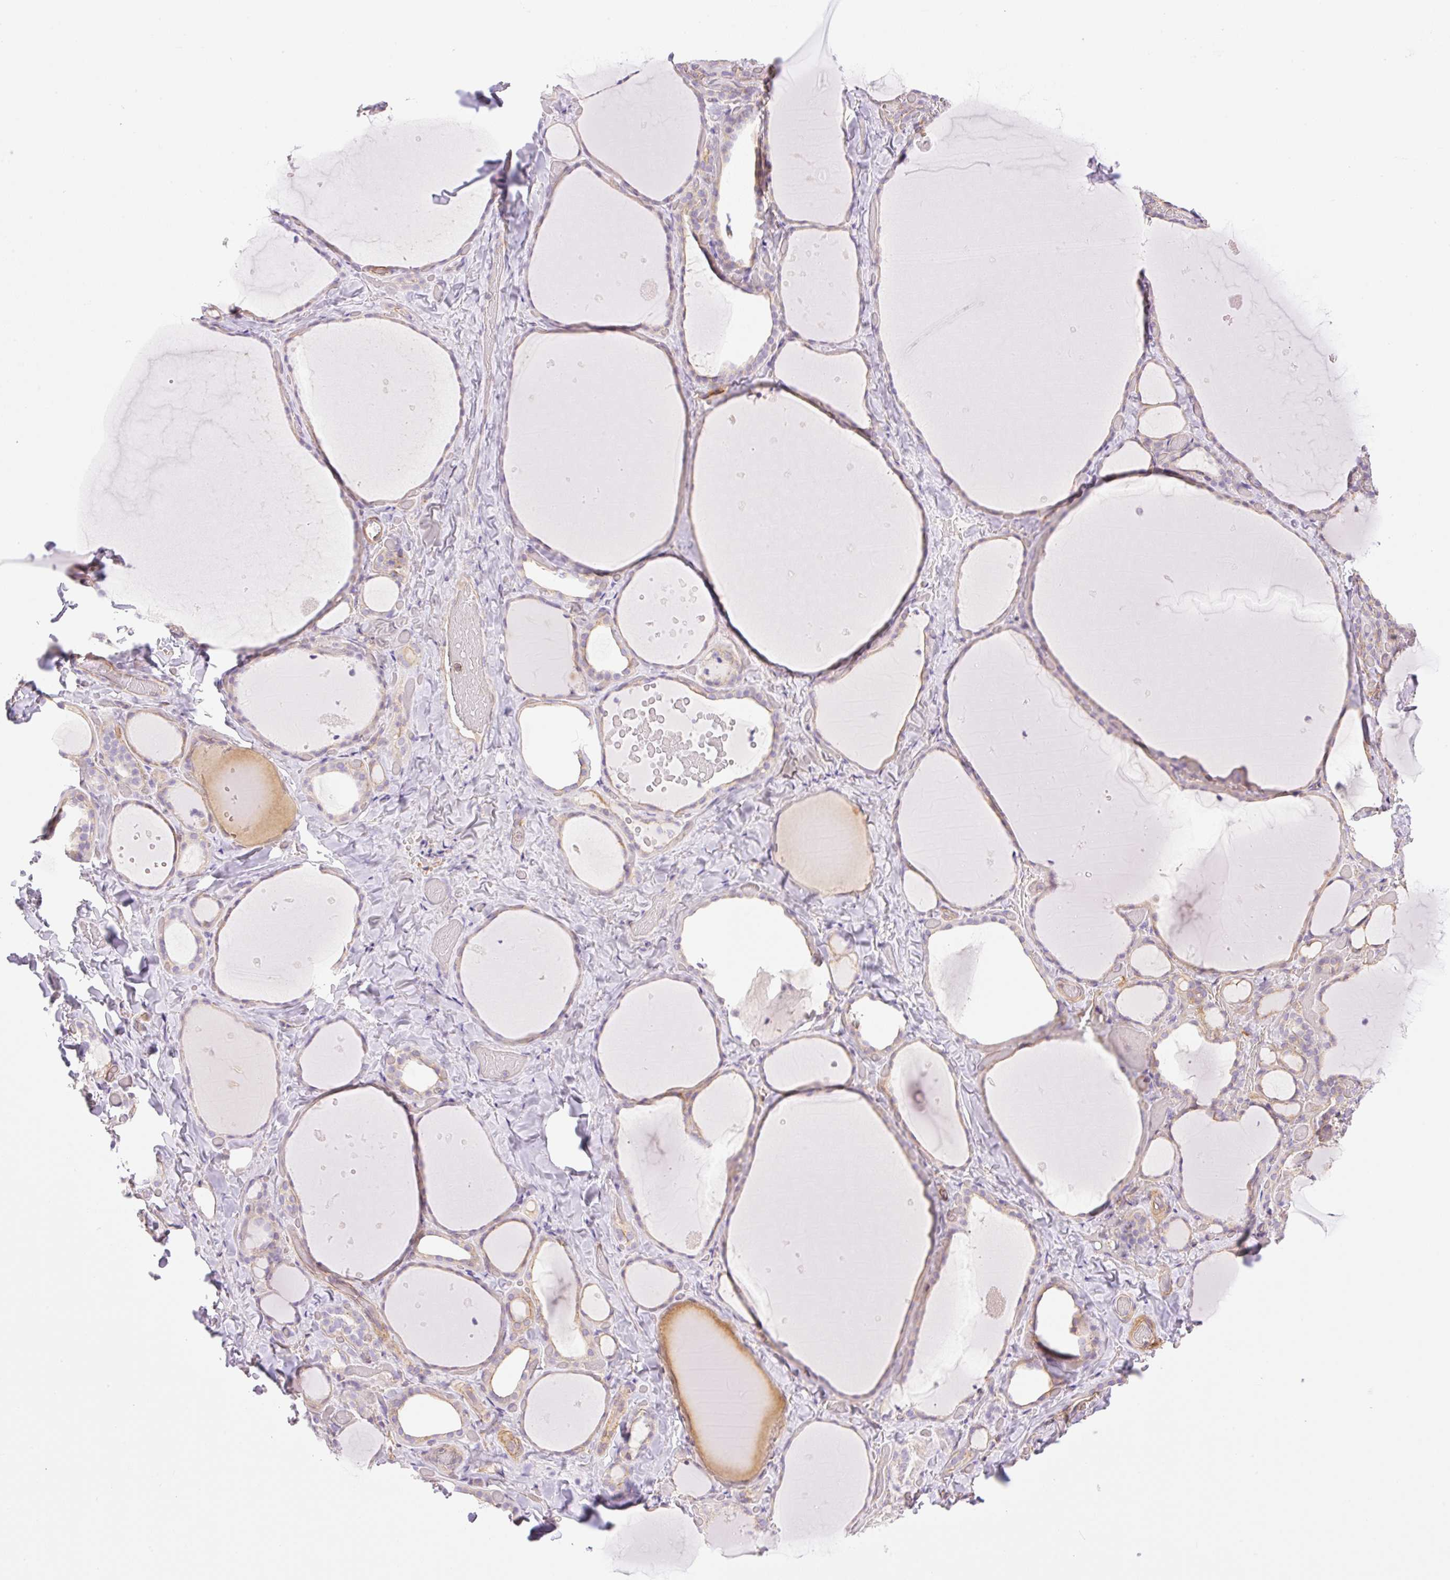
{"staining": {"intensity": "weak", "quantity": "25%-75%", "location": "cytoplasmic/membranous"}, "tissue": "thyroid gland", "cell_type": "Glandular cells", "image_type": "normal", "snomed": [{"axis": "morphology", "description": "Normal tissue, NOS"}, {"axis": "topography", "description": "Thyroid gland"}], "caption": "Brown immunohistochemical staining in benign thyroid gland exhibits weak cytoplasmic/membranous staining in approximately 25%-75% of glandular cells. (DAB (3,3'-diaminobenzidine) IHC, brown staining for protein, blue staining for nuclei).", "gene": "EHD1", "patient": {"sex": "female", "age": 36}}